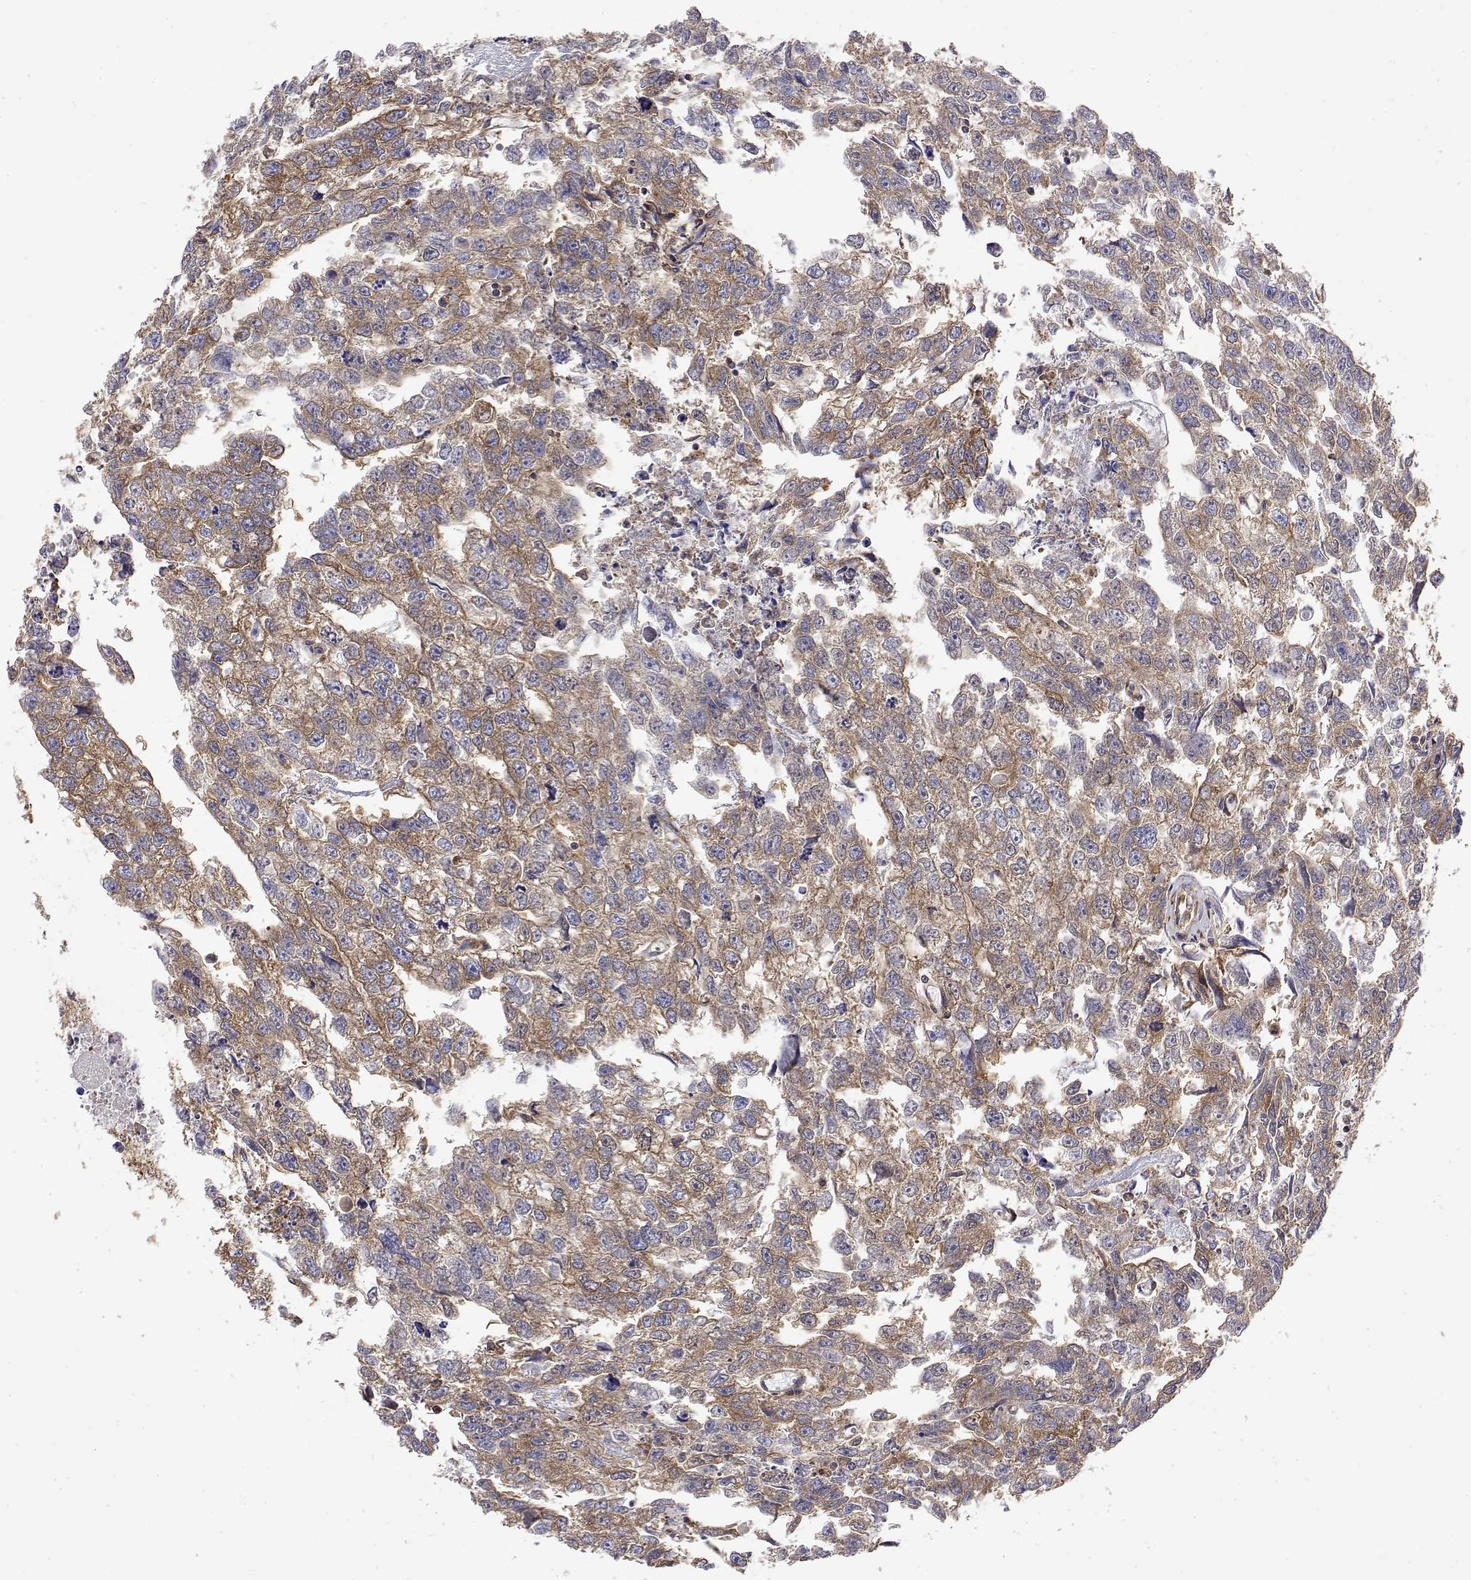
{"staining": {"intensity": "moderate", "quantity": ">75%", "location": "cytoplasmic/membranous"}, "tissue": "testis cancer", "cell_type": "Tumor cells", "image_type": "cancer", "snomed": [{"axis": "morphology", "description": "Carcinoma, Embryonal, NOS"}, {"axis": "morphology", "description": "Teratoma, malignant, NOS"}, {"axis": "topography", "description": "Testis"}], "caption": "Testis cancer stained with a brown dye demonstrates moderate cytoplasmic/membranous positive staining in about >75% of tumor cells.", "gene": "EEF1G", "patient": {"sex": "male", "age": 44}}